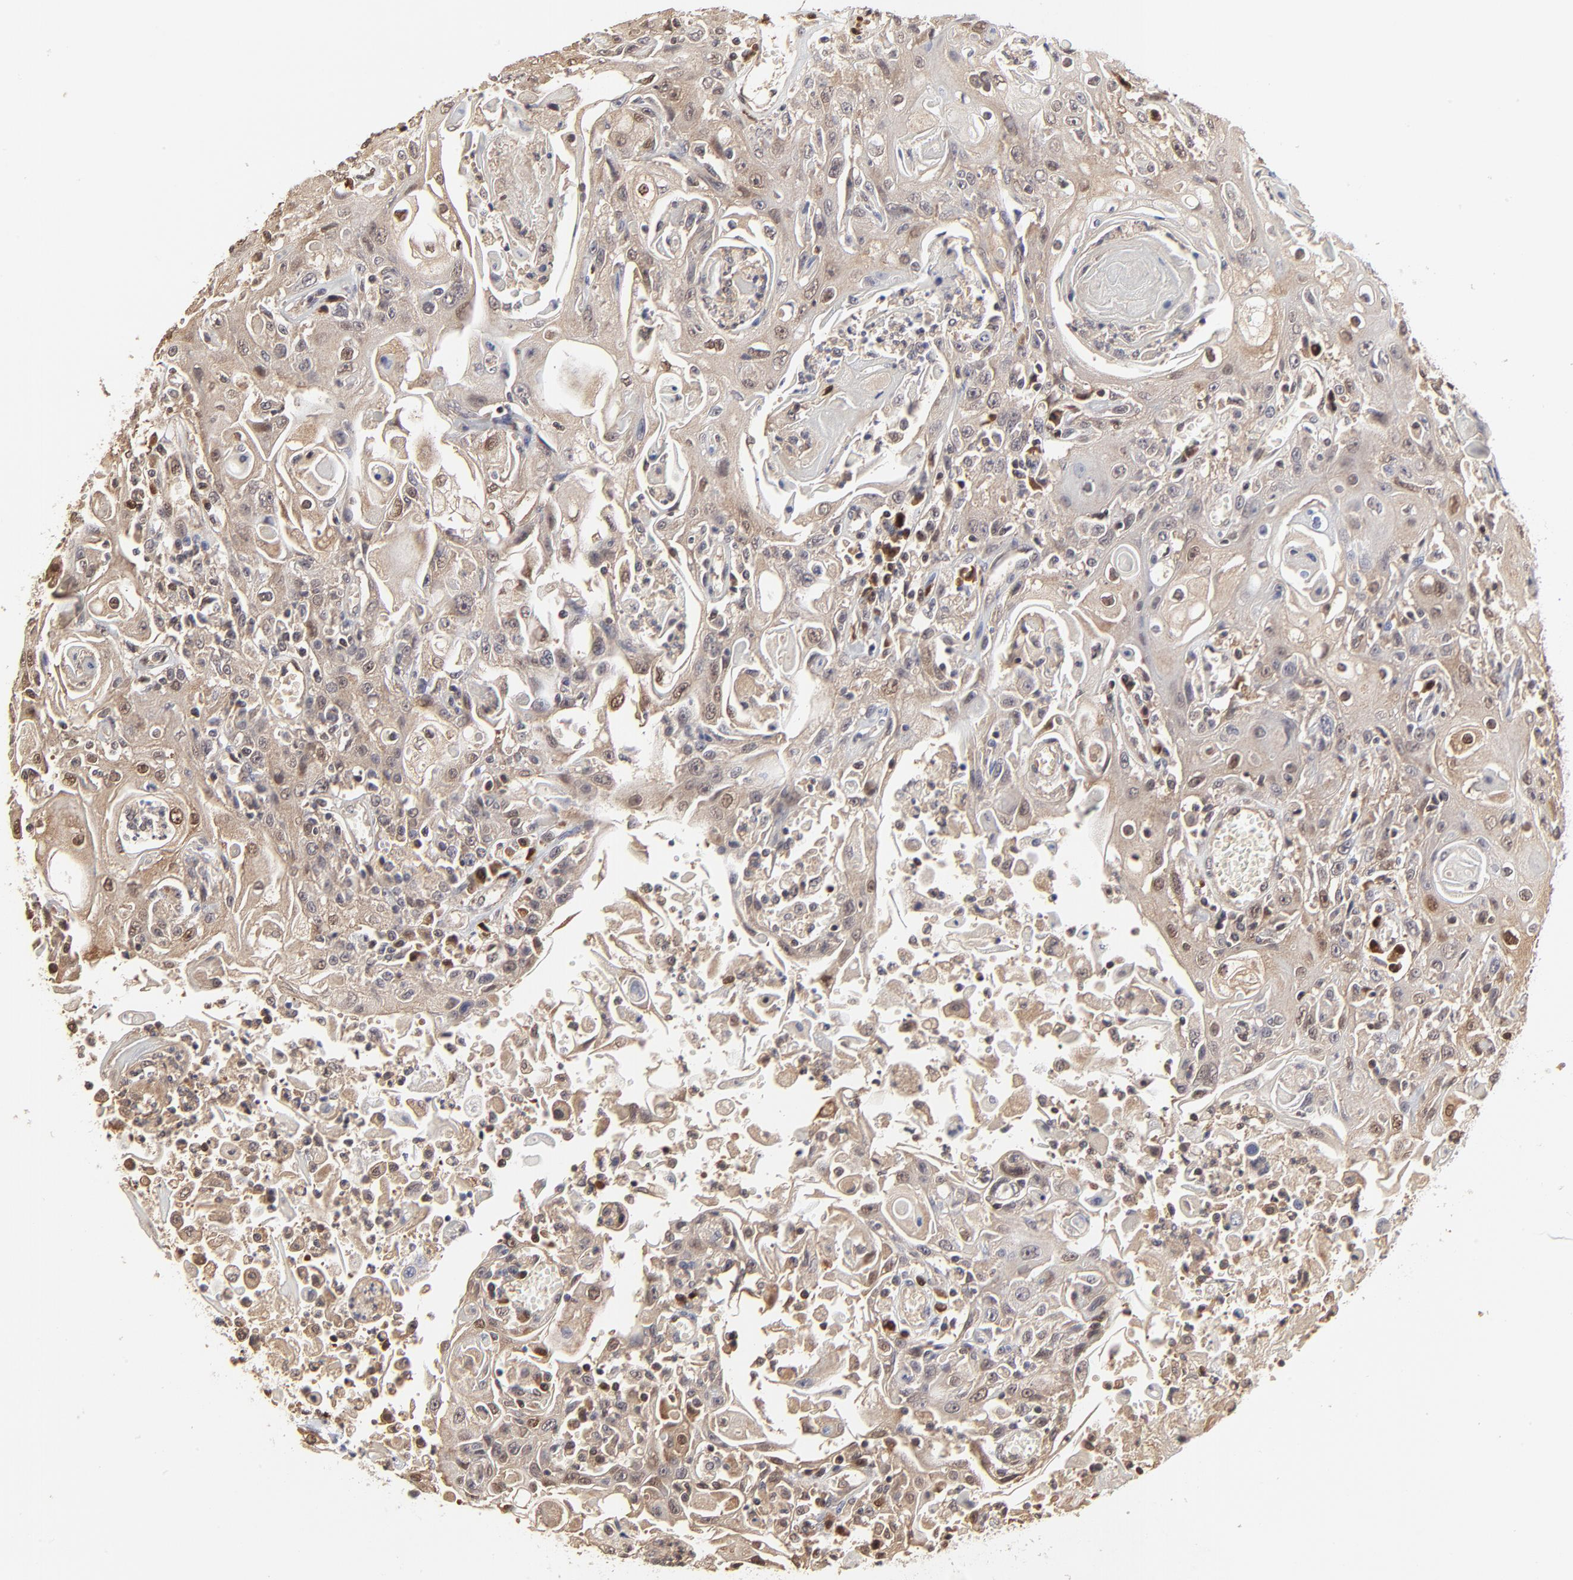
{"staining": {"intensity": "weak", "quantity": "<25%", "location": "cytoplasmic/membranous,nuclear"}, "tissue": "head and neck cancer", "cell_type": "Tumor cells", "image_type": "cancer", "snomed": [{"axis": "morphology", "description": "Squamous cell carcinoma, NOS"}, {"axis": "topography", "description": "Oral tissue"}, {"axis": "topography", "description": "Head-Neck"}], "caption": "There is no significant expression in tumor cells of squamous cell carcinoma (head and neck).", "gene": "CASP3", "patient": {"sex": "female", "age": 76}}